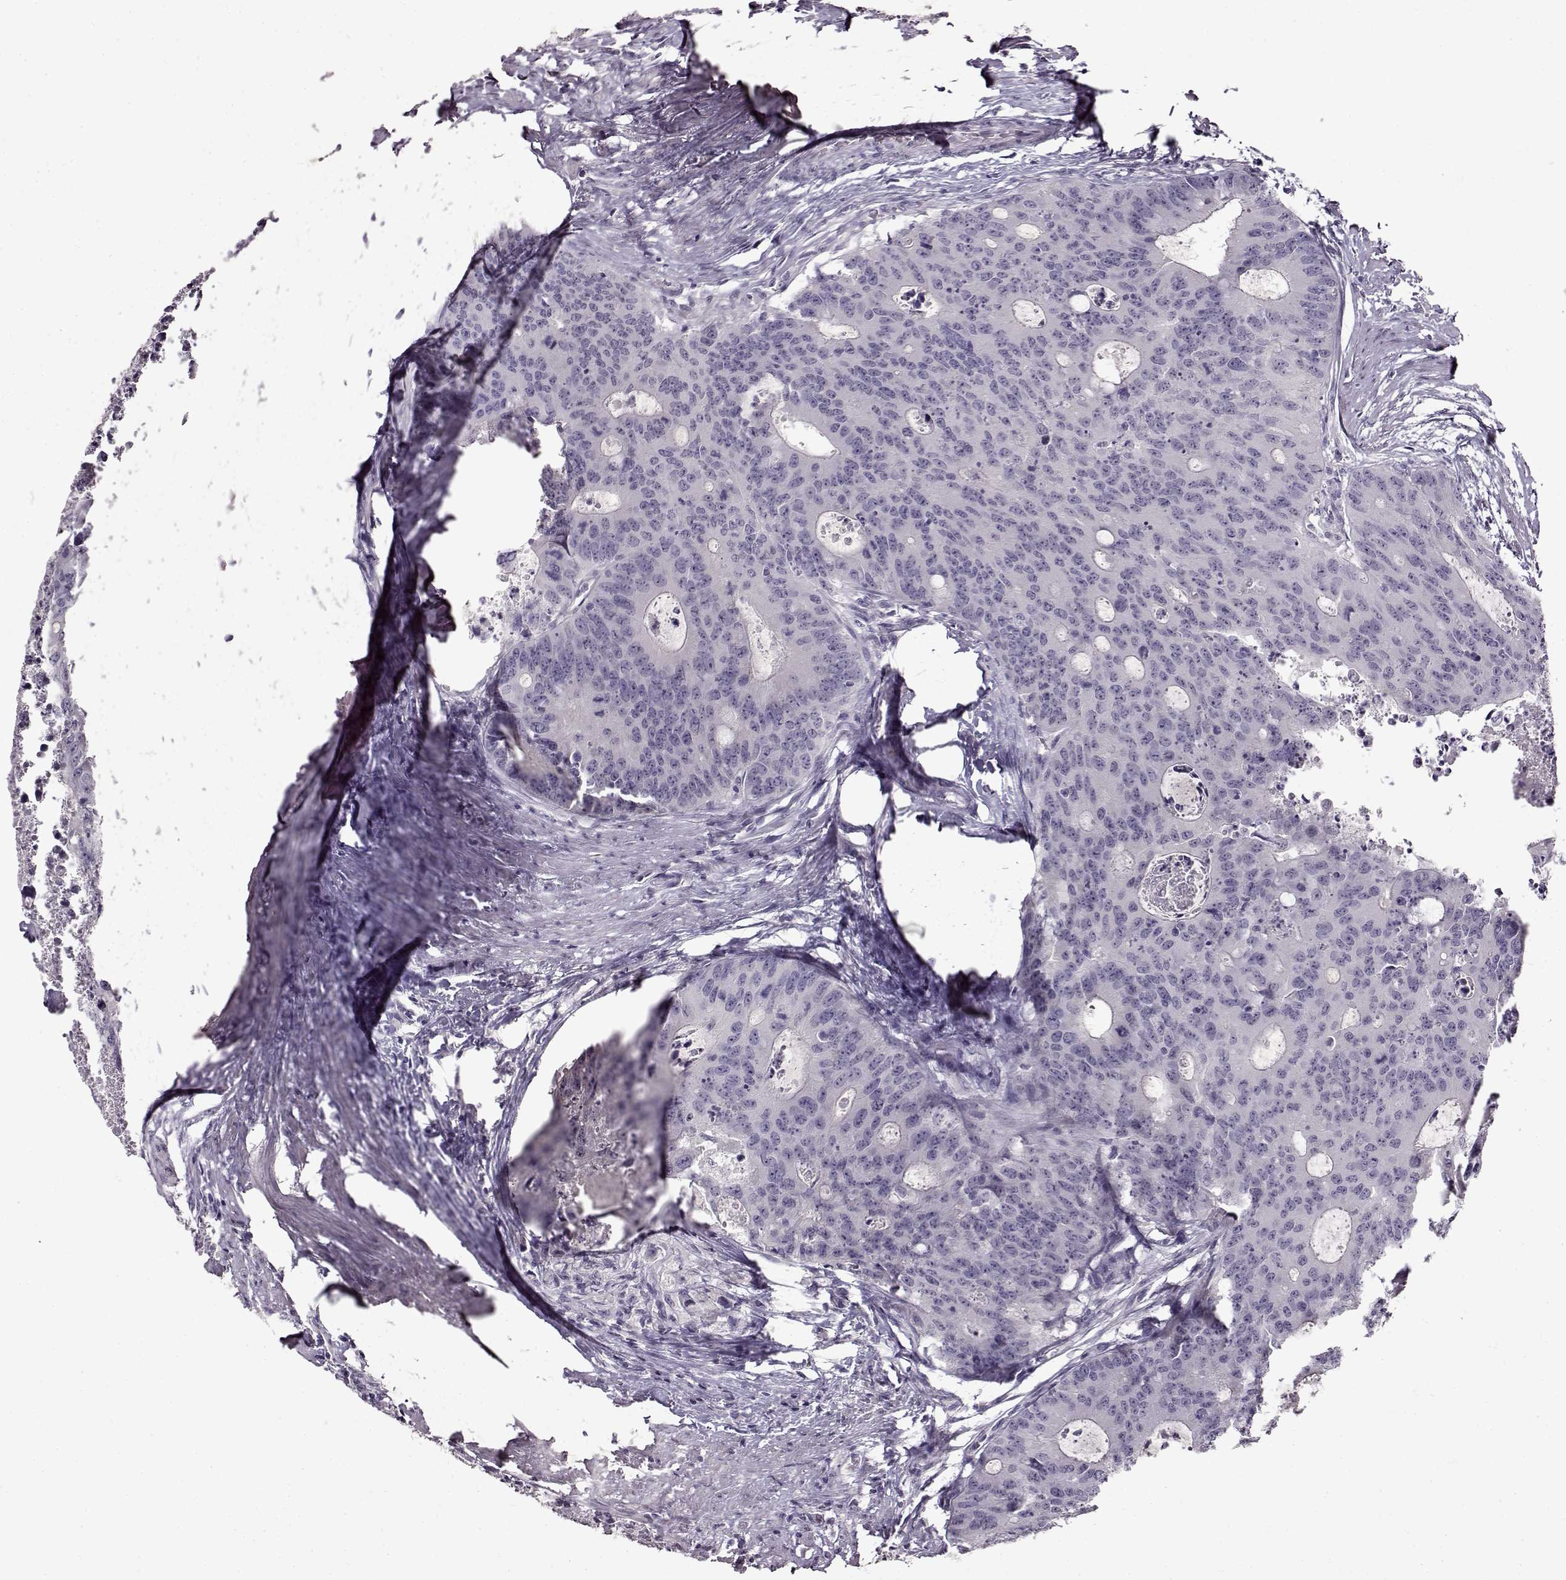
{"staining": {"intensity": "negative", "quantity": "none", "location": "none"}, "tissue": "colorectal cancer", "cell_type": "Tumor cells", "image_type": "cancer", "snomed": [{"axis": "morphology", "description": "Adenocarcinoma, NOS"}, {"axis": "topography", "description": "Colon"}], "caption": "This is a micrograph of immunohistochemistry staining of adenocarcinoma (colorectal), which shows no staining in tumor cells.", "gene": "FSHB", "patient": {"sex": "male", "age": 67}}